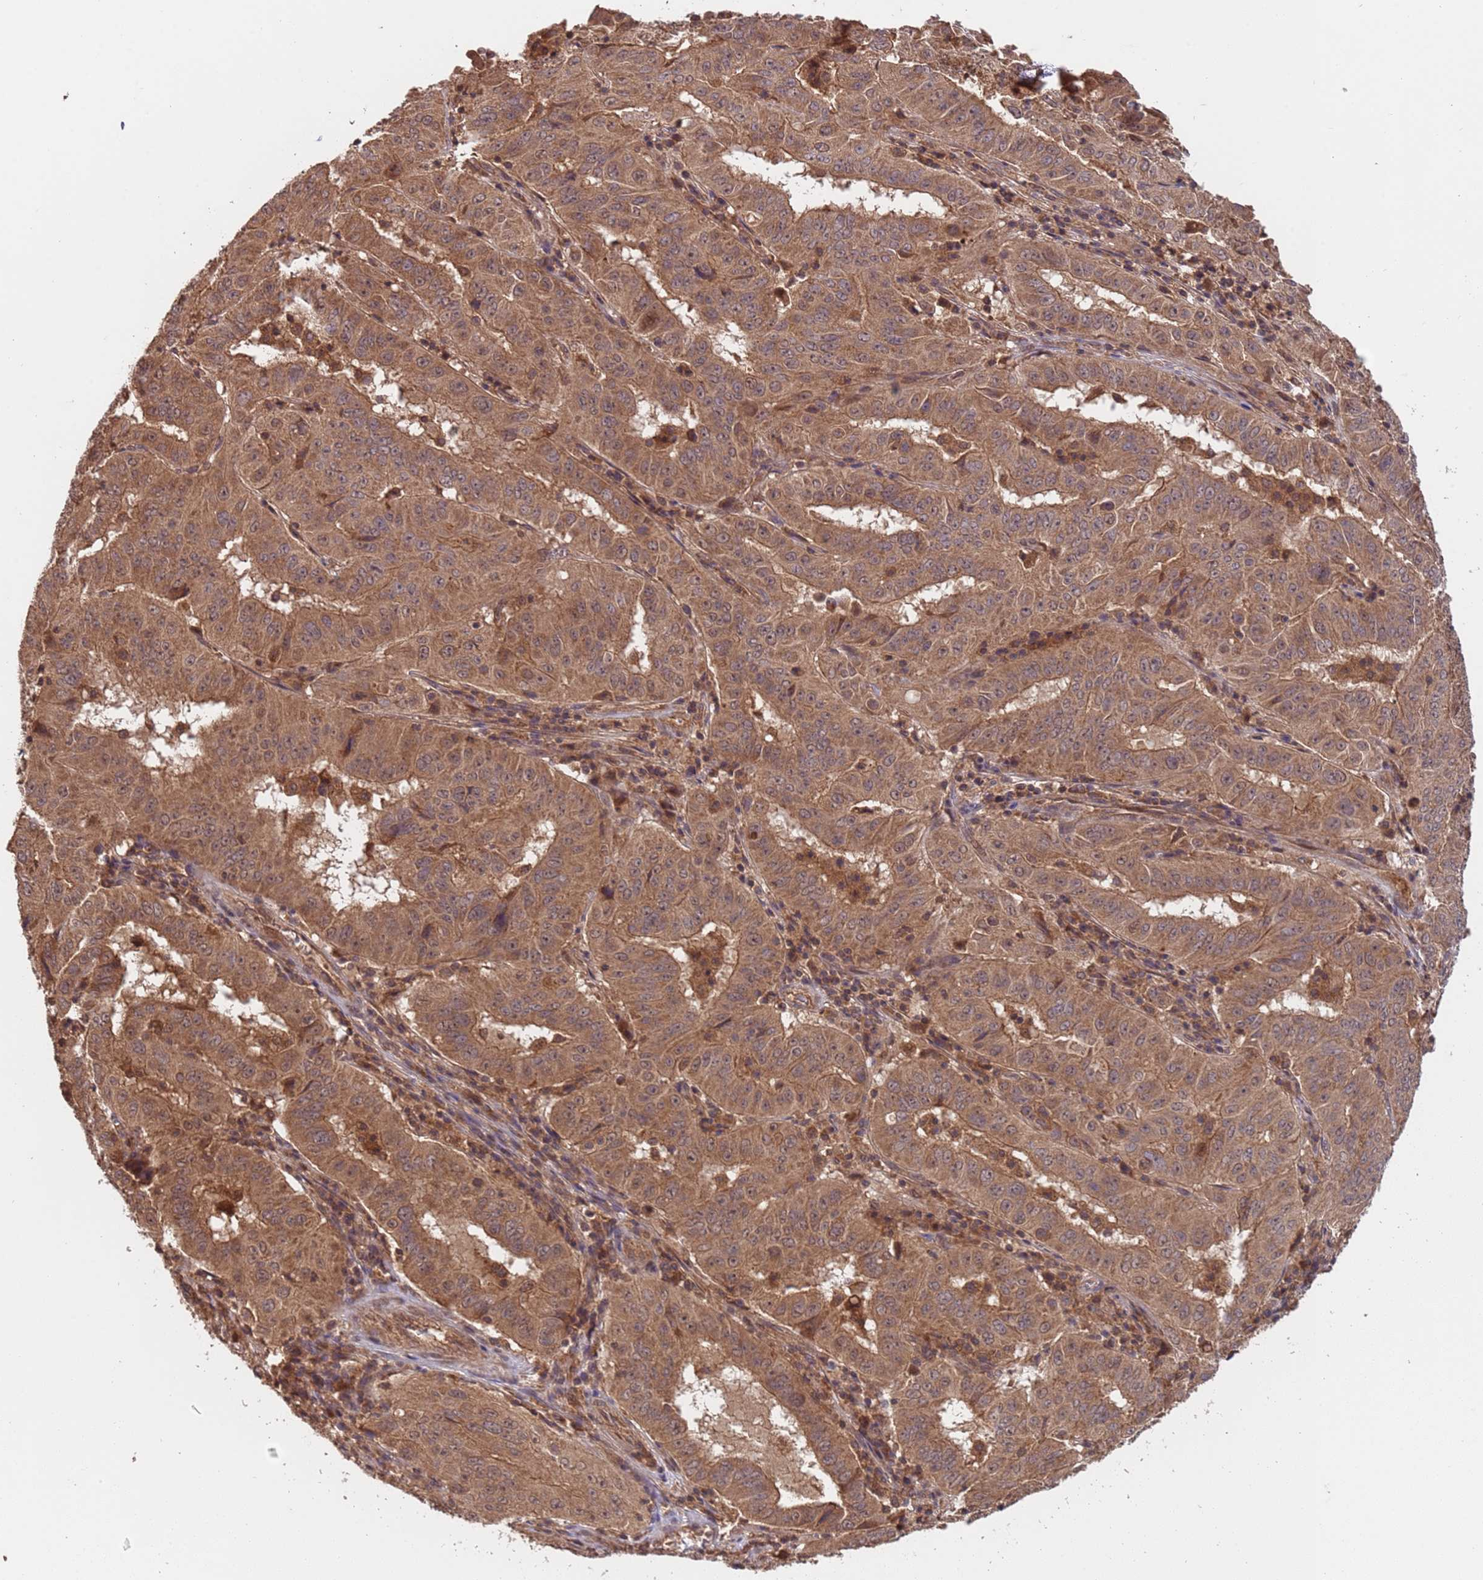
{"staining": {"intensity": "moderate", "quantity": ">75%", "location": "cytoplasmic/membranous"}, "tissue": "pancreatic cancer", "cell_type": "Tumor cells", "image_type": "cancer", "snomed": [{"axis": "morphology", "description": "Adenocarcinoma, NOS"}, {"axis": "topography", "description": "Pancreas"}], "caption": "Pancreatic cancer tissue demonstrates moderate cytoplasmic/membranous positivity in approximately >75% of tumor cells", "gene": "ERI1", "patient": {"sex": "male", "age": 63}}